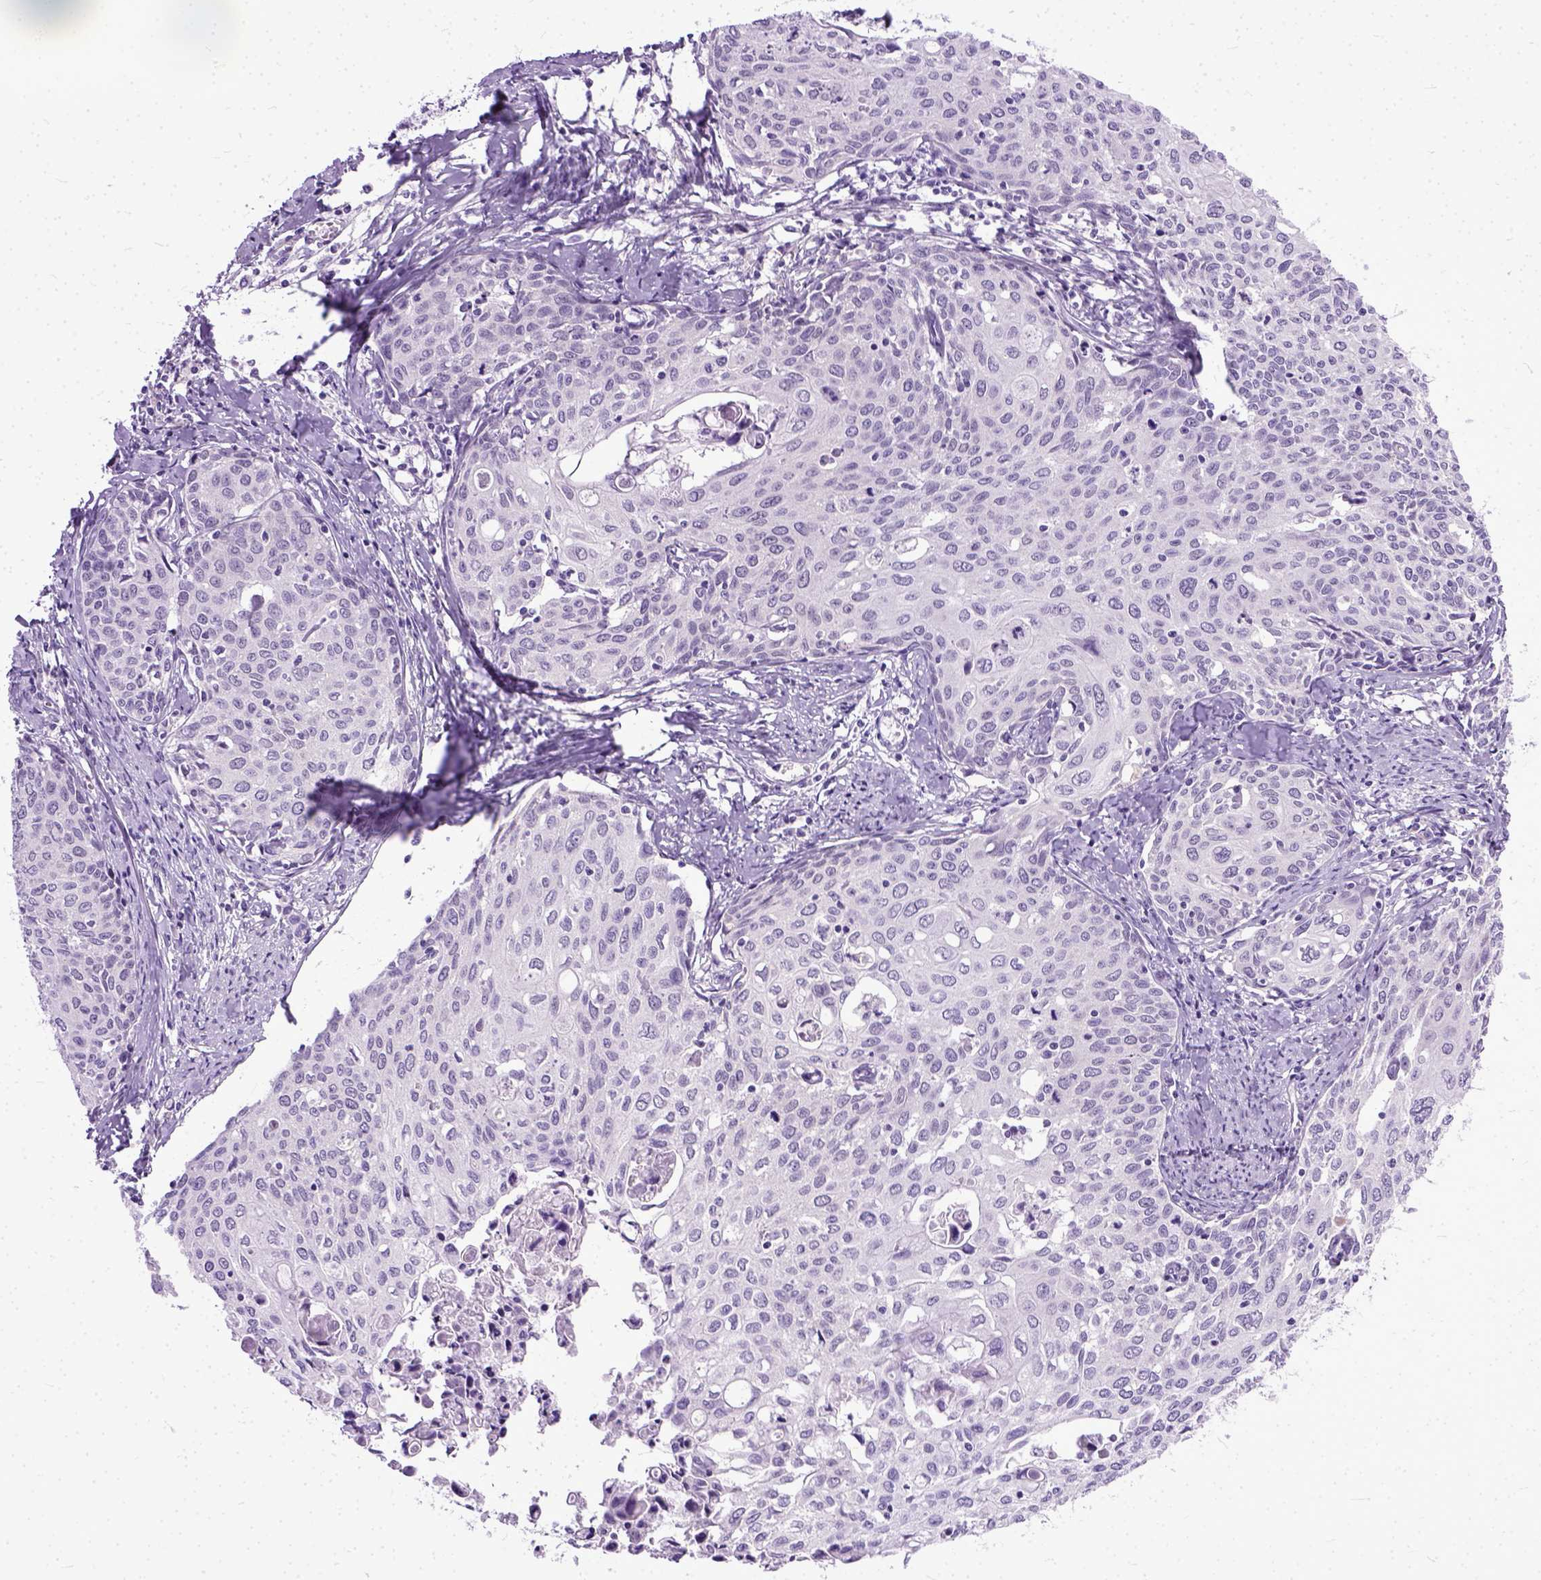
{"staining": {"intensity": "negative", "quantity": "none", "location": "none"}, "tissue": "cervical cancer", "cell_type": "Tumor cells", "image_type": "cancer", "snomed": [{"axis": "morphology", "description": "Squamous cell carcinoma, NOS"}, {"axis": "topography", "description": "Cervix"}], "caption": "IHC image of human cervical cancer (squamous cell carcinoma) stained for a protein (brown), which demonstrates no staining in tumor cells. Nuclei are stained in blue.", "gene": "TCEAL7", "patient": {"sex": "female", "age": 62}}